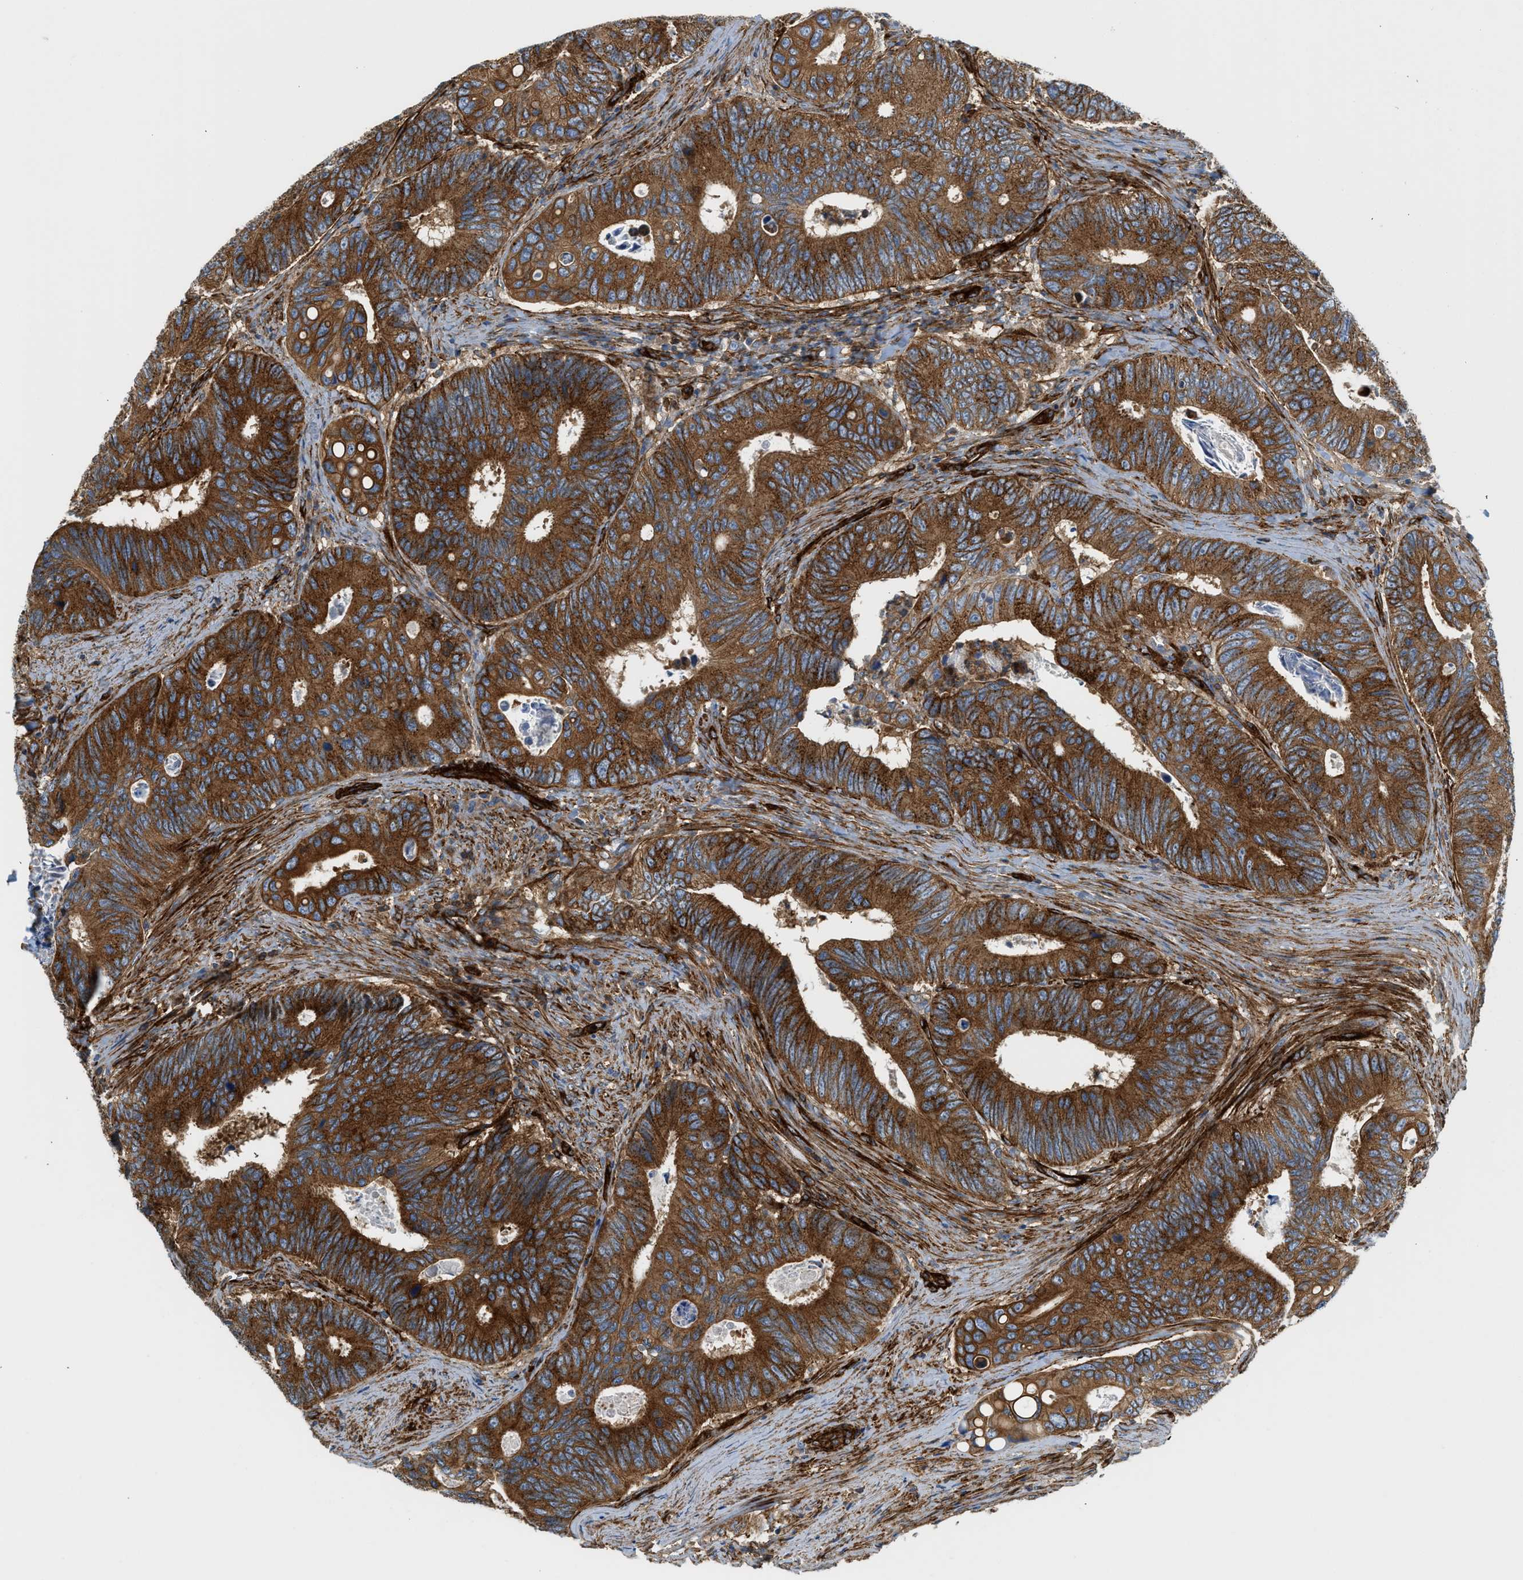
{"staining": {"intensity": "strong", "quantity": ">75%", "location": "cytoplasmic/membranous"}, "tissue": "colorectal cancer", "cell_type": "Tumor cells", "image_type": "cancer", "snomed": [{"axis": "morphology", "description": "Inflammation, NOS"}, {"axis": "morphology", "description": "Adenocarcinoma, NOS"}, {"axis": "topography", "description": "Colon"}], "caption": "Brown immunohistochemical staining in human adenocarcinoma (colorectal) exhibits strong cytoplasmic/membranous staining in about >75% of tumor cells. (Stains: DAB in brown, nuclei in blue, Microscopy: brightfield microscopy at high magnification).", "gene": "HIP1", "patient": {"sex": "male", "age": 72}}